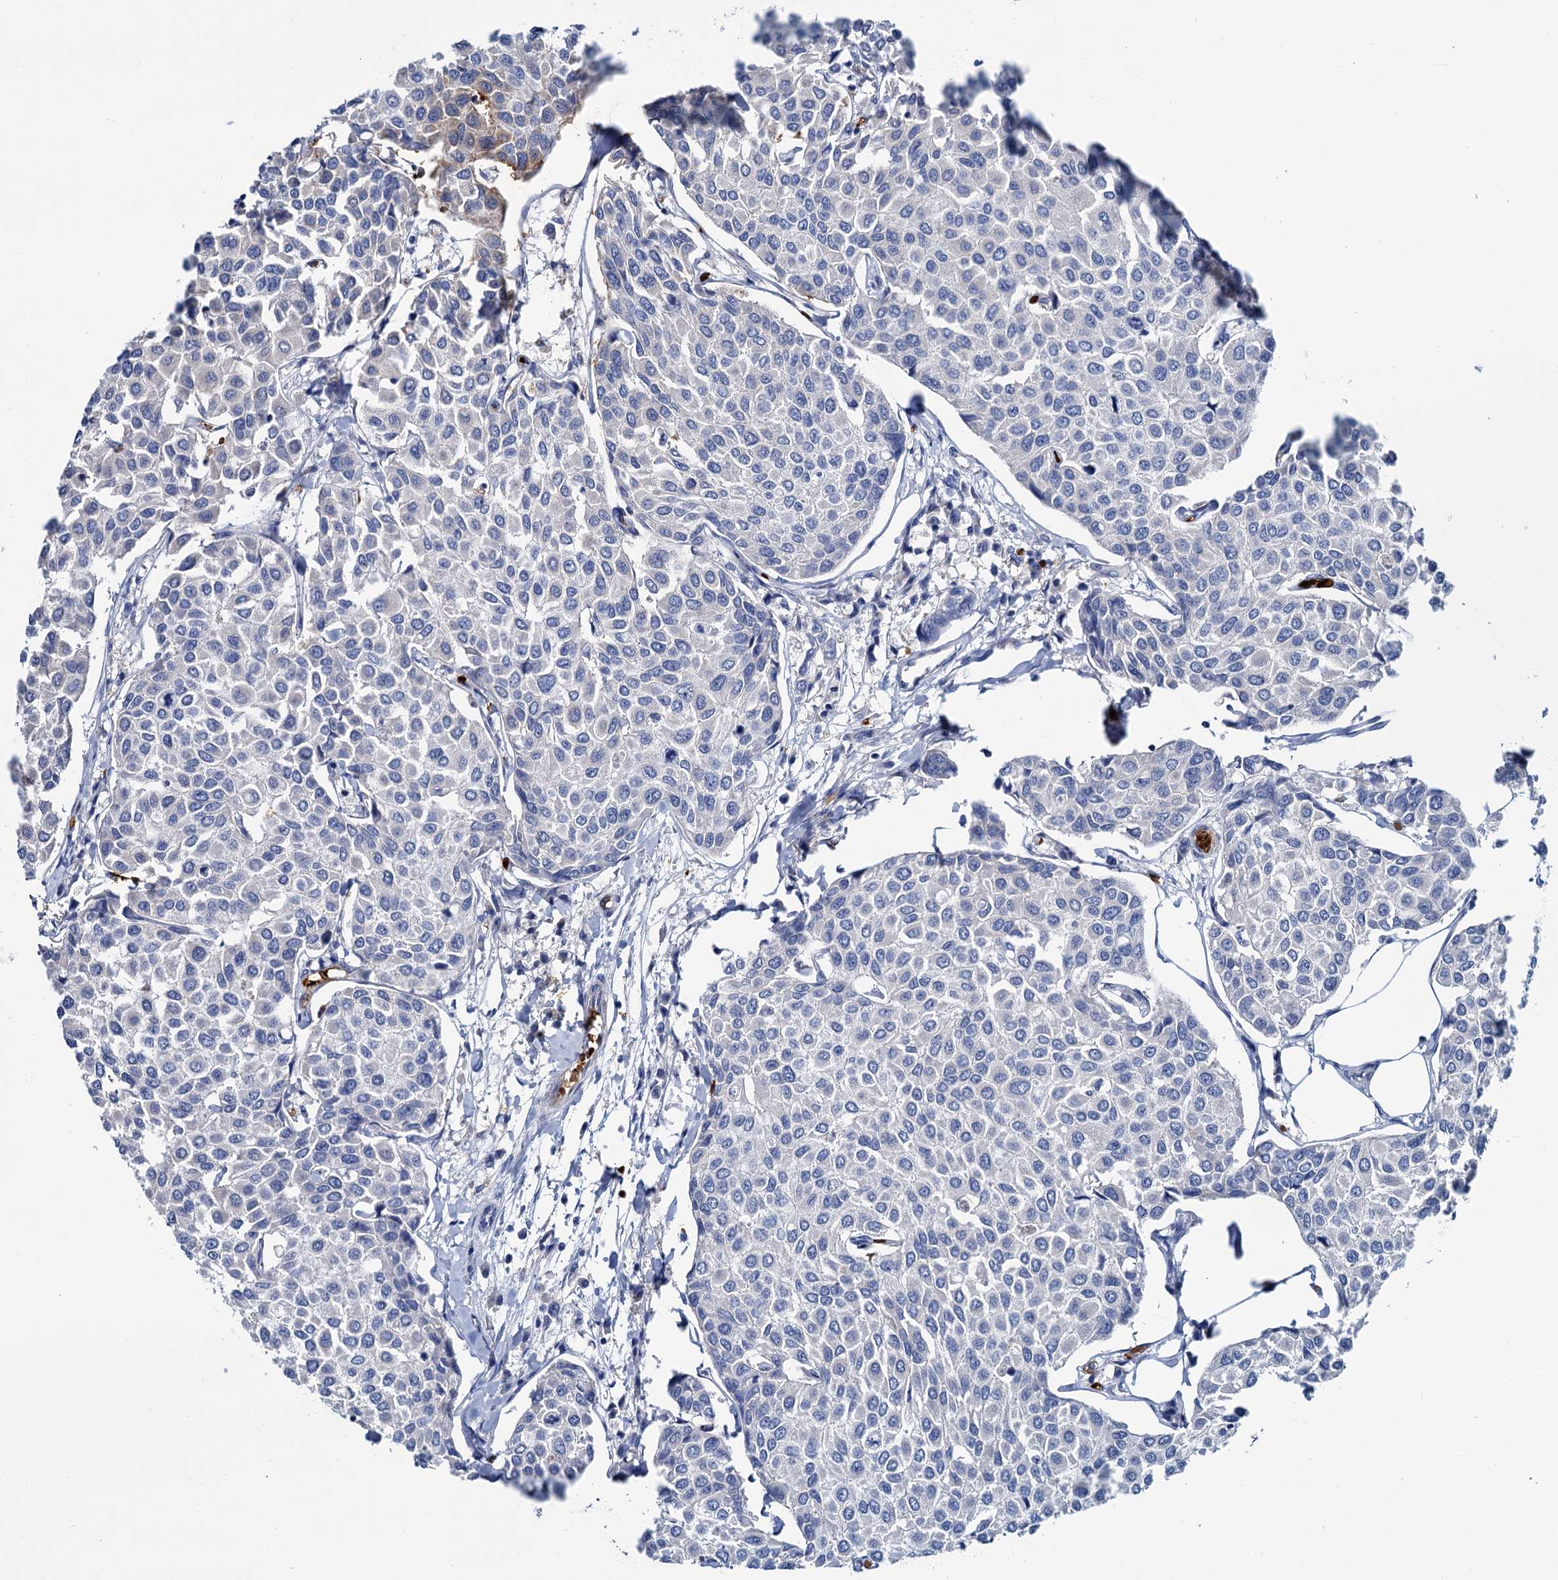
{"staining": {"intensity": "negative", "quantity": "none", "location": "none"}, "tissue": "breast cancer", "cell_type": "Tumor cells", "image_type": "cancer", "snomed": [{"axis": "morphology", "description": "Duct carcinoma"}, {"axis": "topography", "description": "Breast"}], "caption": "This is an immunohistochemistry (IHC) histopathology image of breast cancer (infiltrating ductal carcinoma). There is no positivity in tumor cells.", "gene": "ATG2A", "patient": {"sex": "female", "age": 55}}